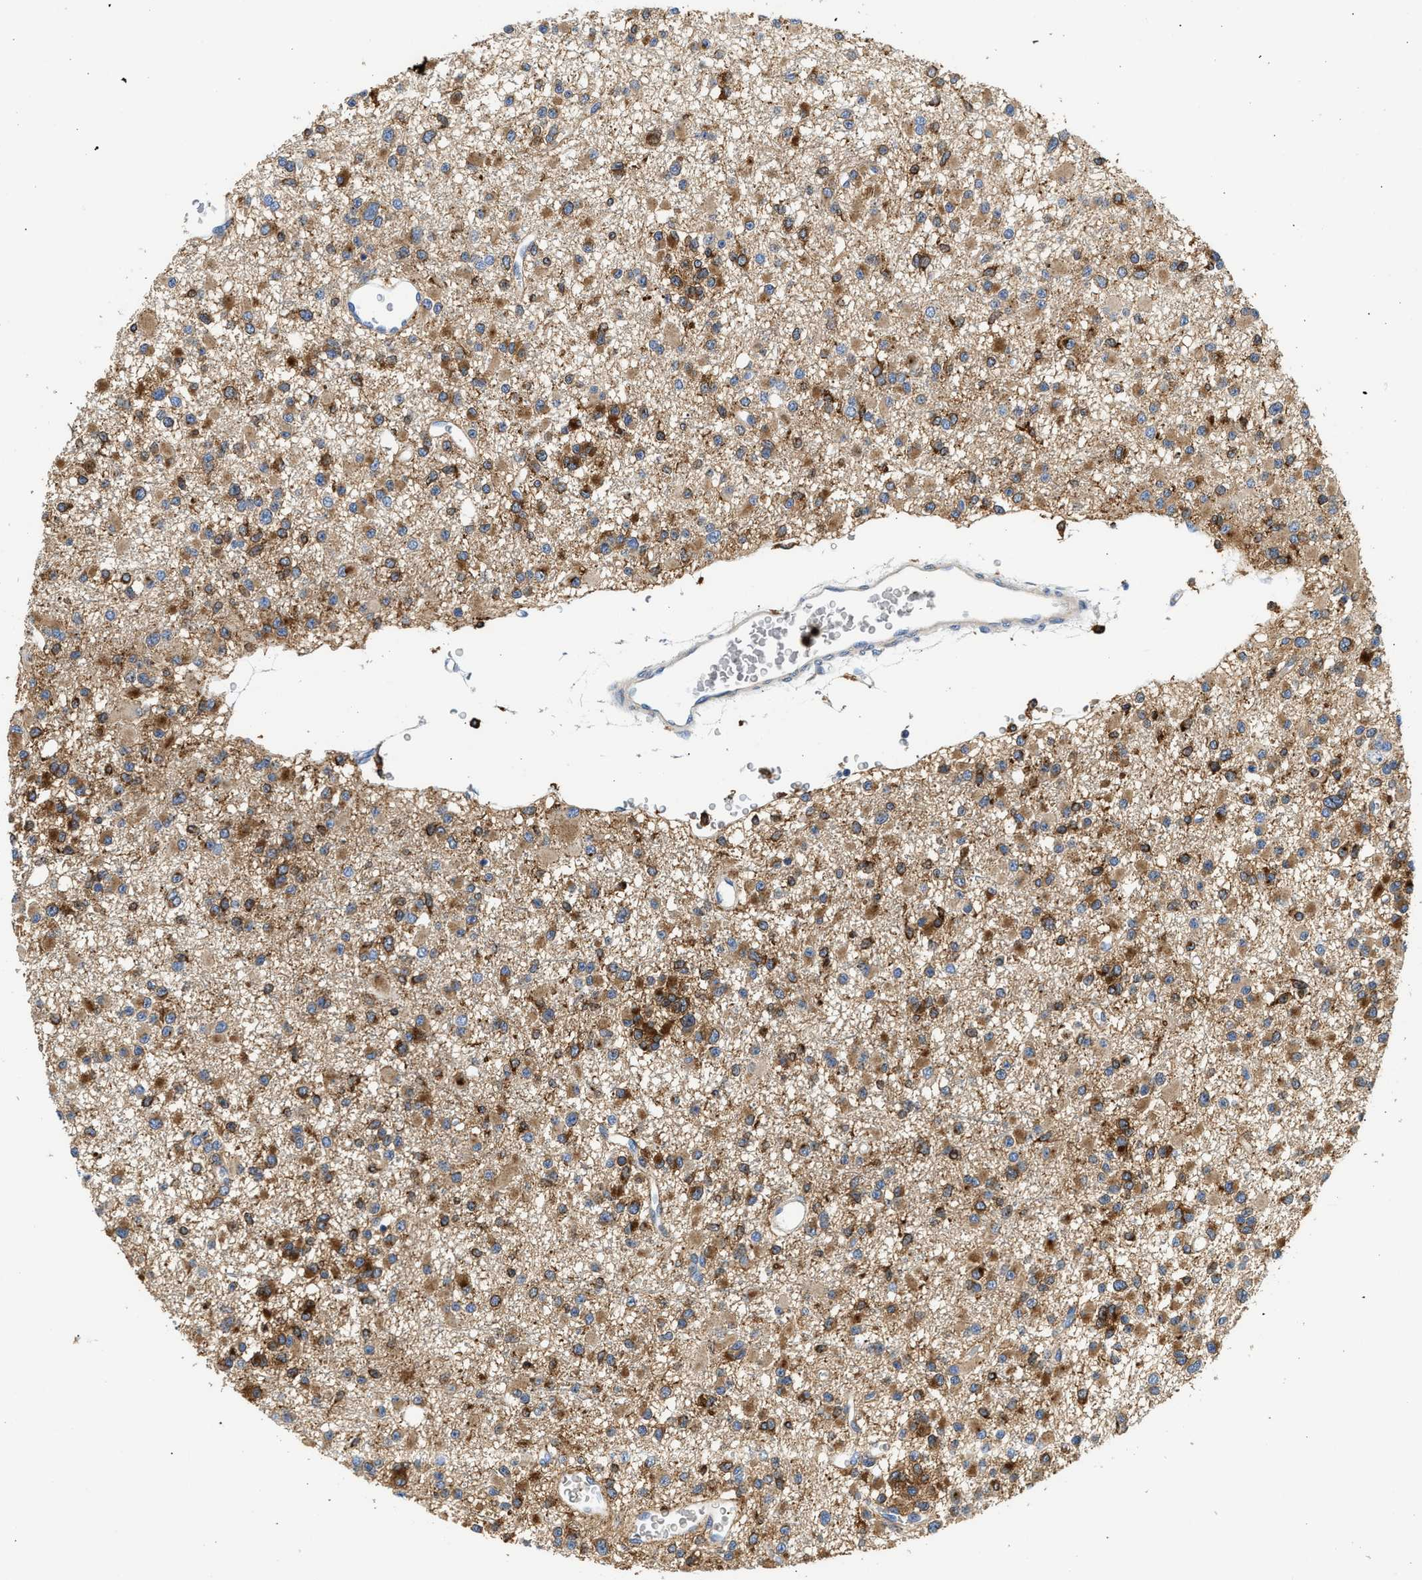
{"staining": {"intensity": "moderate", "quantity": ">75%", "location": "cytoplasmic/membranous"}, "tissue": "glioma", "cell_type": "Tumor cells", "image_type": "cancer", "snomed": [{"axis": "morphology", "description": "Glioma, malignant, Low grade"}, {"axis": "topography", "description": "Brain"}], "caption": "Immunohistochemical staining of human malignant glioma (low-grade) reveals medium levels of moderate cytoplasmic/membranous positivity in about >75% of tumor cells.", "gene": "RAB31", "patient": {"sex": "female", "age": 22}}